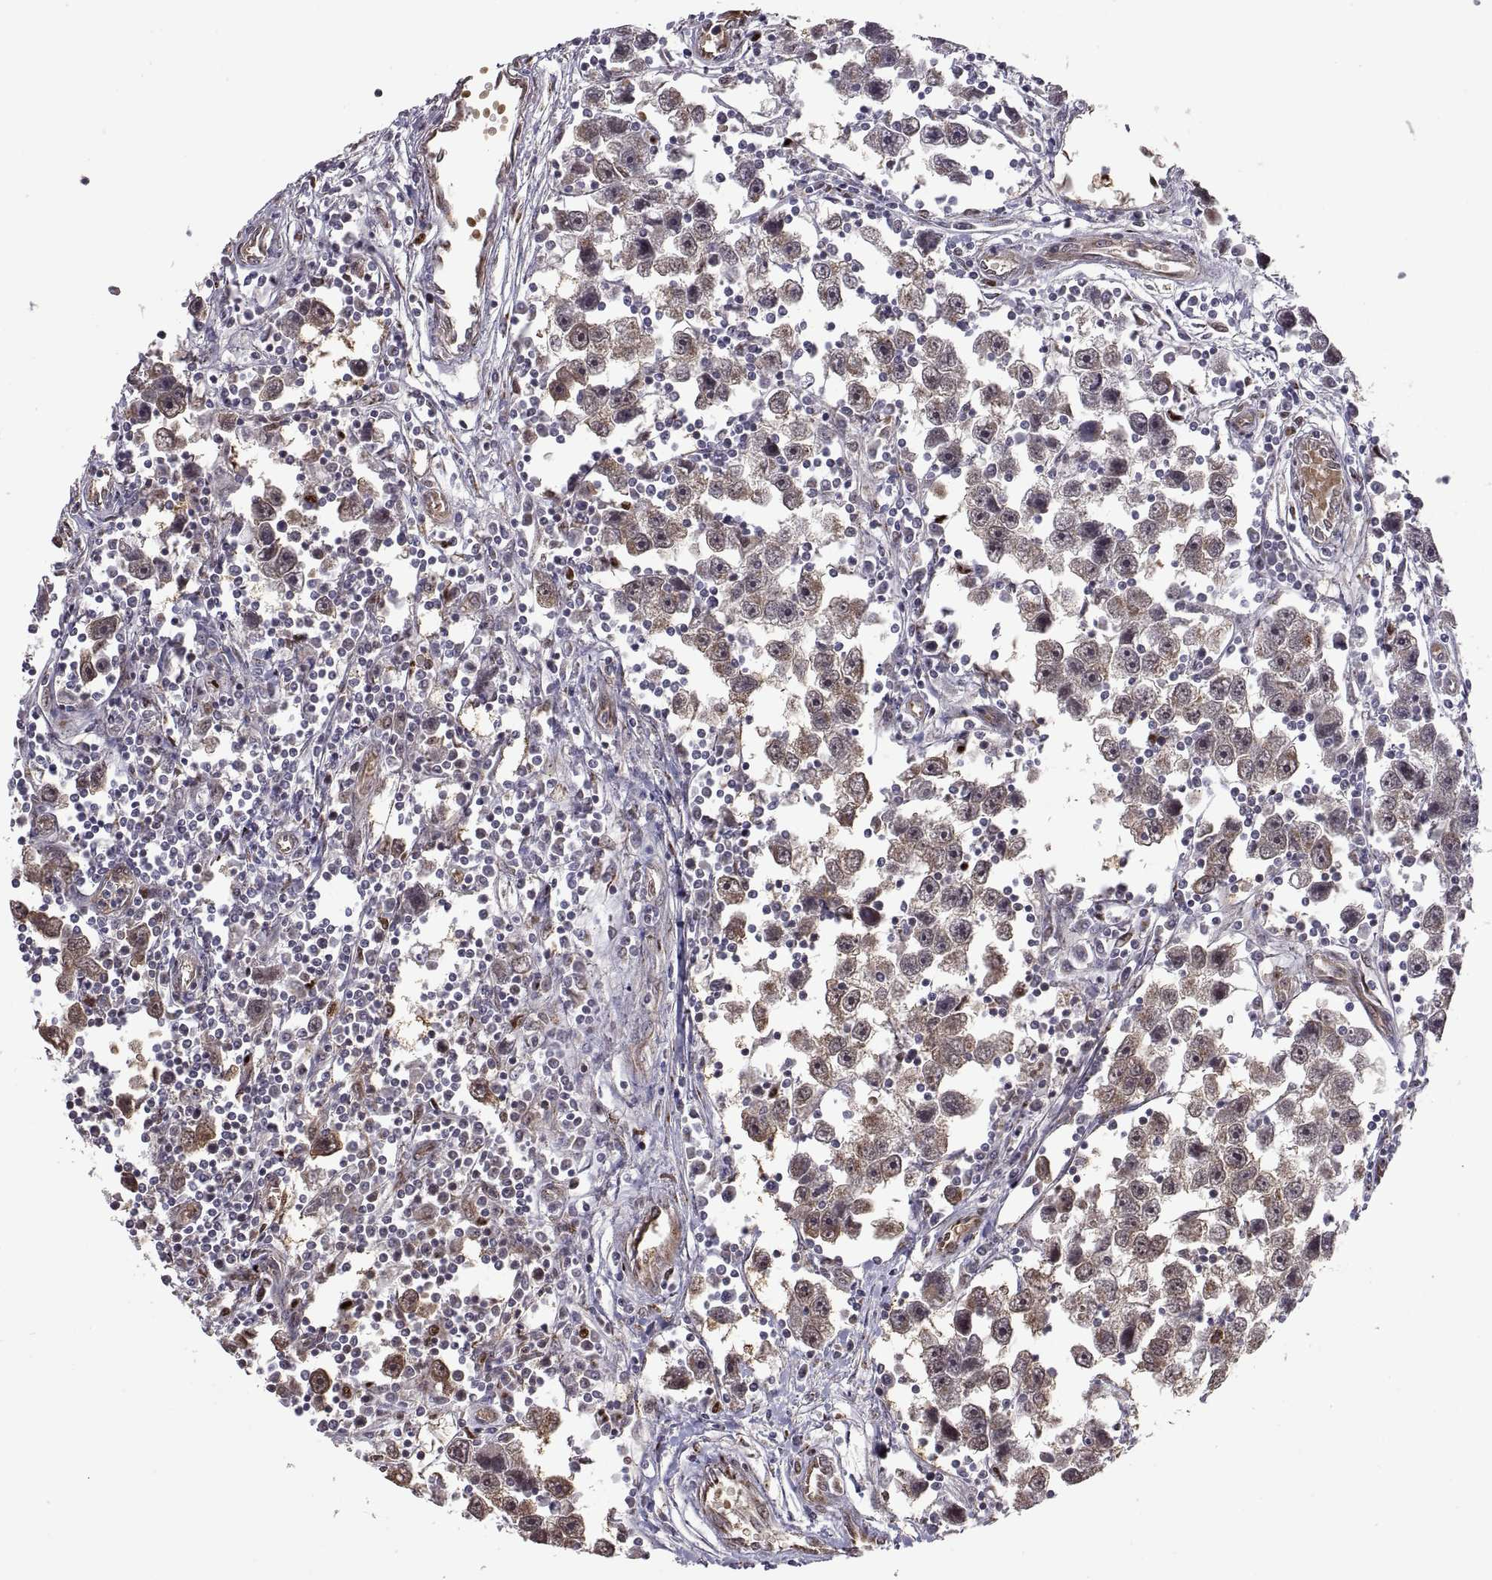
{"staining": {"intensity": "weak", "quantity": ">75%", "location": "cytoplasmic/membranous"}, "tissue": "testis cancer", "cell_type": "Tumor cells", "image_type": "cancer", "snomed": [{"axis": "morphology", "description": "Seminoma, NOS"}, {"axis": "topography", "description": "Testis"}], "caption": "Protein staining demonstrates weak cytoplasmic/membranous expression in approximately >75% of tumor cells in testis cancer (seminoma). The protein is shown in brown color, while the nuclei are stained blue.", "gene": "ARRB1", "patient": {"sex": "male", "age": 30}}